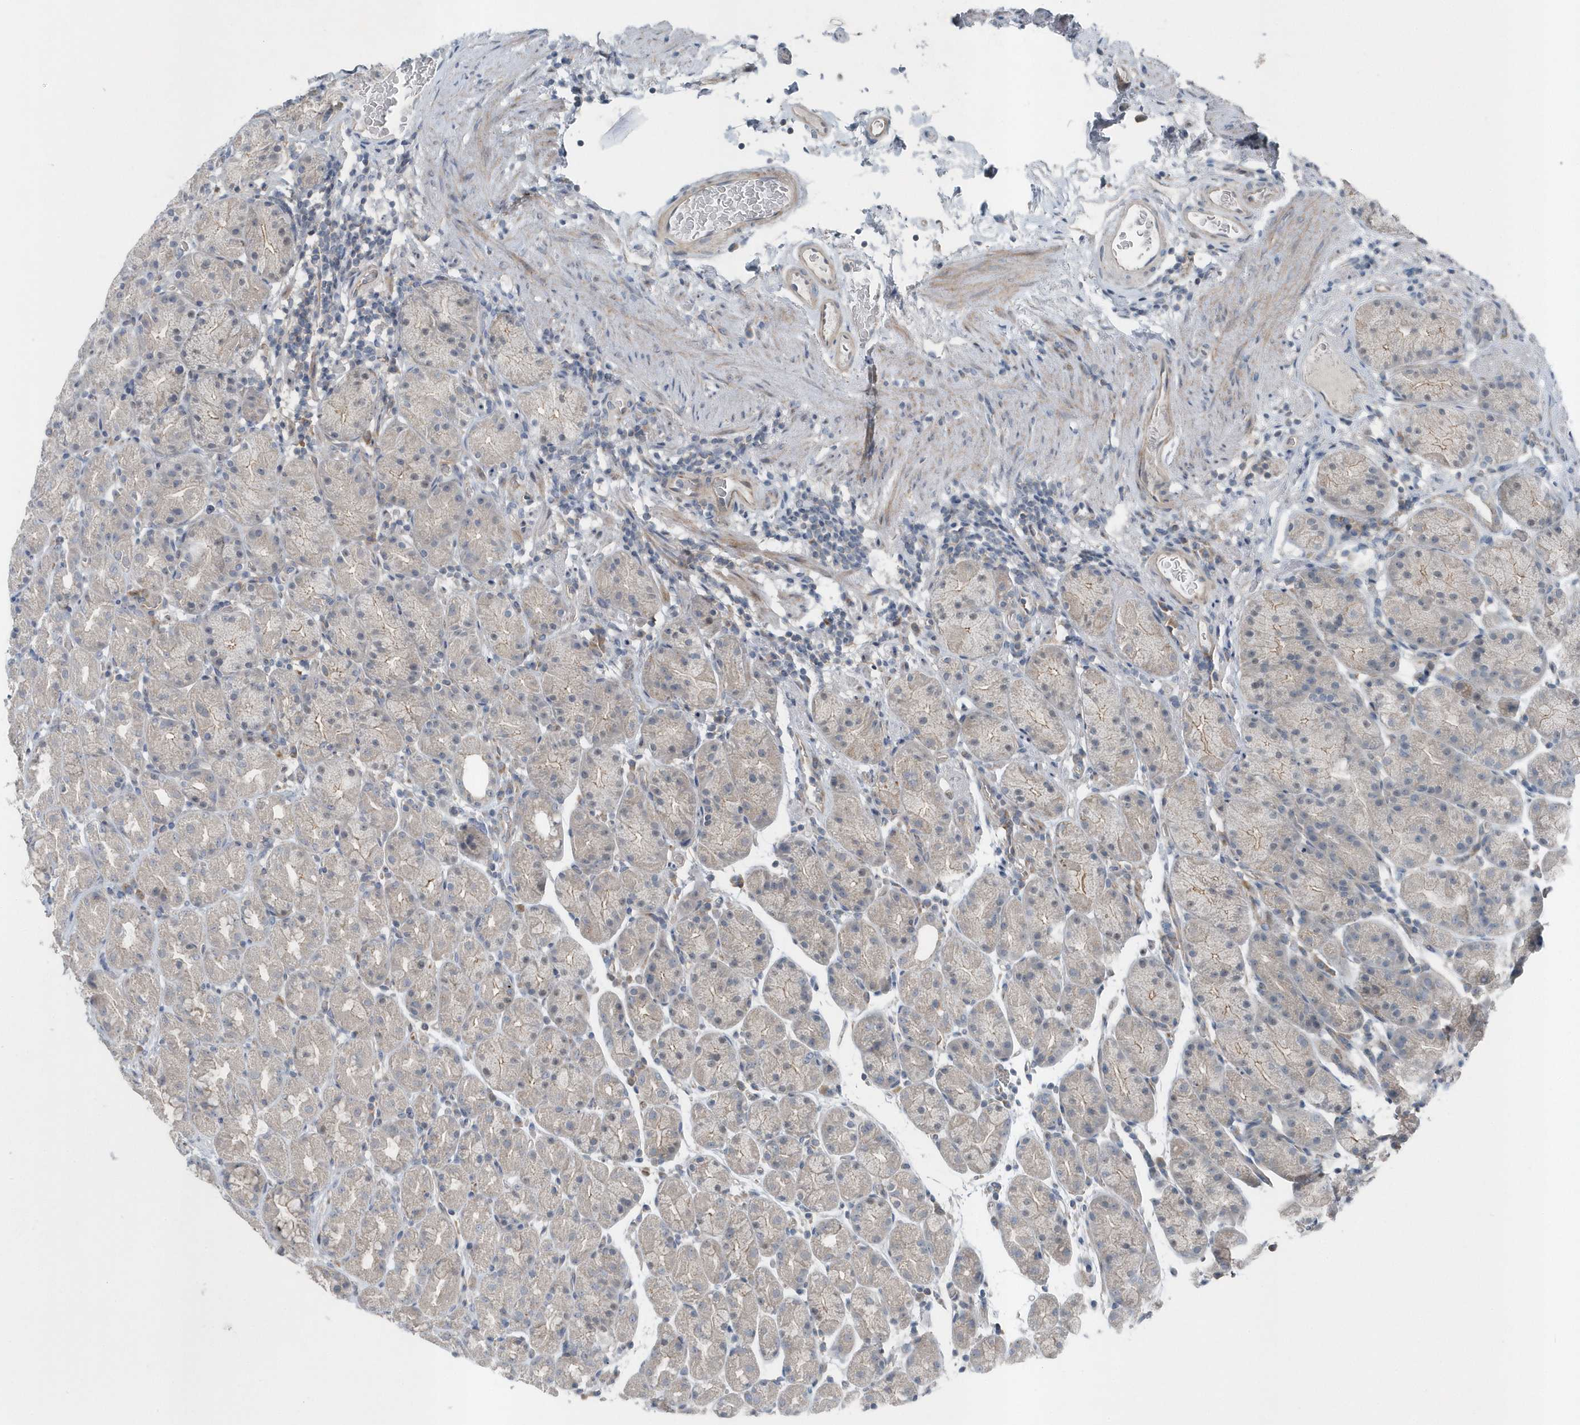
{"staining": {"intensity": "weak", "quantity": "<25%", "location": "cytoplasmic/membranous"}, "tissue": "stomach", "cell_type": "Glandular cells", "image_type": "normal", "snomed": [{"axis": "morphology", "description": "Normal tissue, NOS"}, {"axis": "topography", "description": "Stomach, upper"}], "caption": "Stomach stained for a protein using immunohistochemistry demonstrates no expression glandular cells.", "gene": "MCC", "patient": {"sex": "male", "age": 68}}